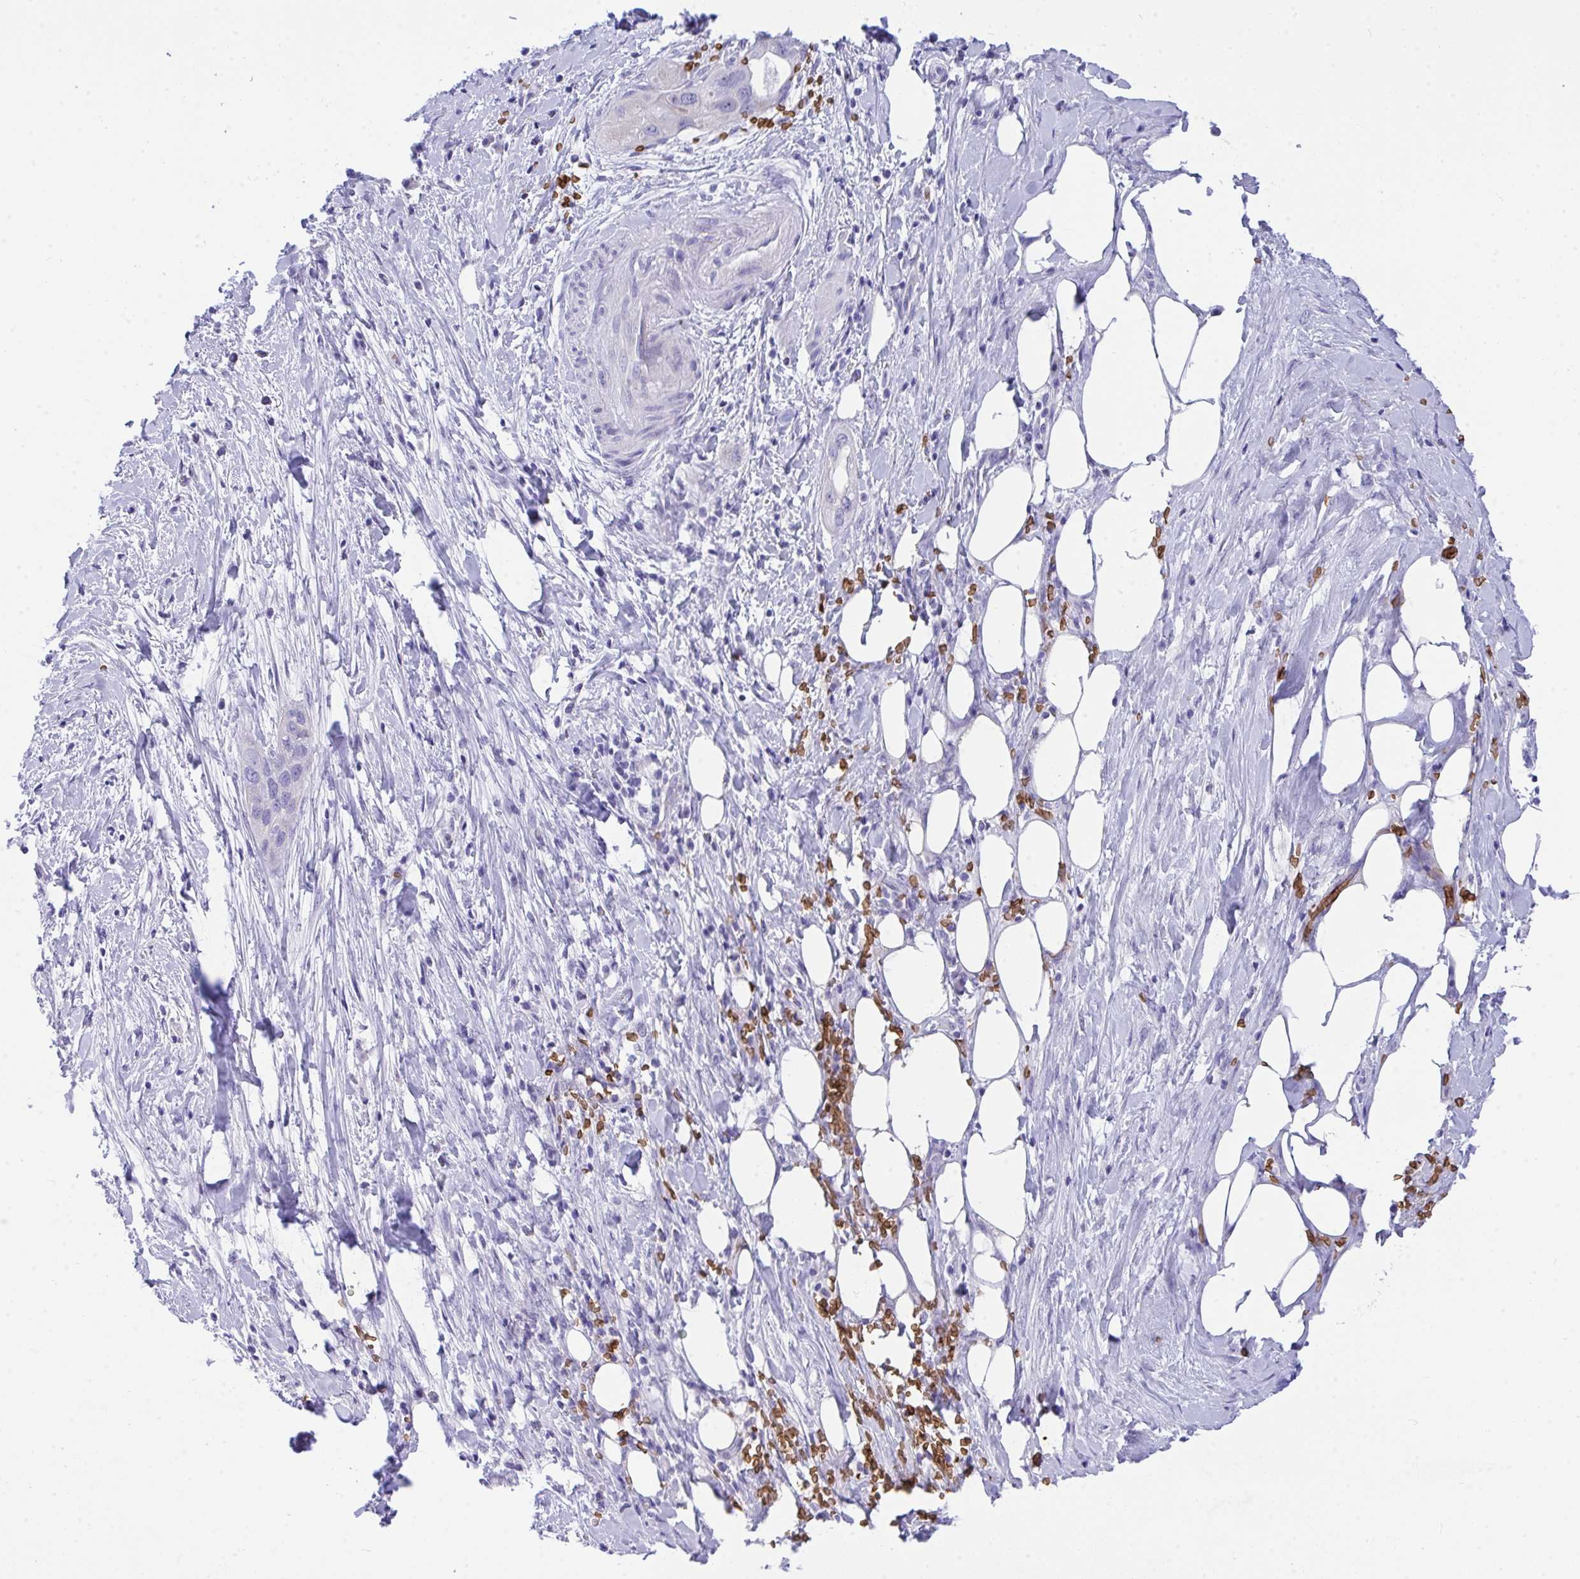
{"staining": {"intensity": "negative", "quantity": "none", "location": "none"}, "tissue": "pancreatic cancer", "cell_type": "Tumor cells", "image_type": "cancer", "snomed": [{"axis": "morphology", "description": "Adenocarcinoma, NOS"}, {"axis": "topography", "description": "Pancreas"}], "caption": "IHC photomicrograph of neoplastic tissue: human pancreatic cancer stained with DAB exhibits no significant protein positivity in tumor cells.", "gene": "ANK1", "patient": {"sex": "male", "age": 44}}